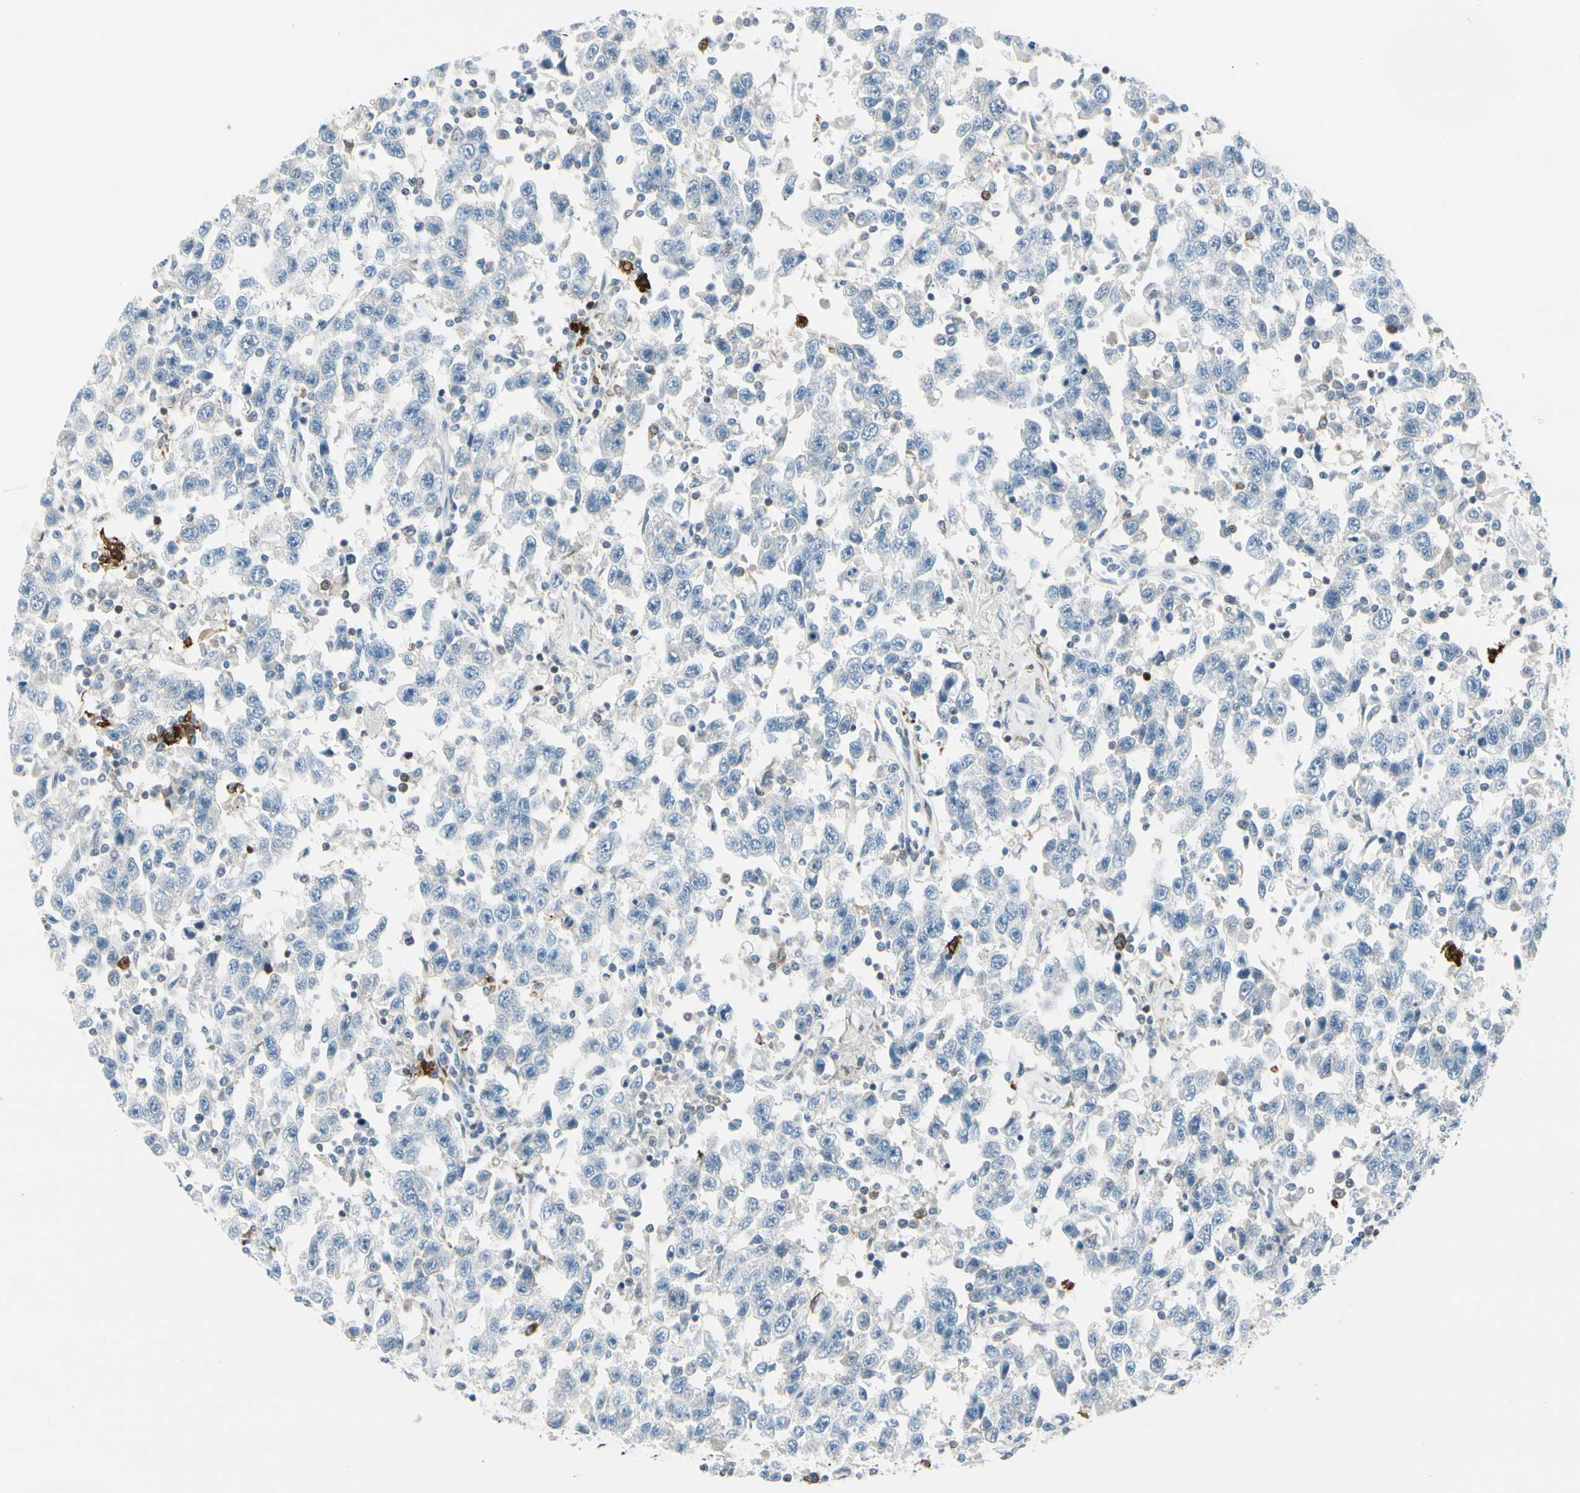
{"staining": {"intensity": "negative", "quantity": "none", "location": "none"}, "tissue": "testis cancer", "cell_type": "Tumor cells", "image_type": "cancer", "snomed": [{"axis": "morphology", "description": "Seminoma, NOS"}, {"axis": "topography", "description": "Testis"}], "caption": "An immunohistochemistry (IHC) photomicrograph of testis cancer is shown. There is no staining in tumor cells of testis cancer.", "gene": "TRAF1", "patient": {"sex": "male", "age": 41}}